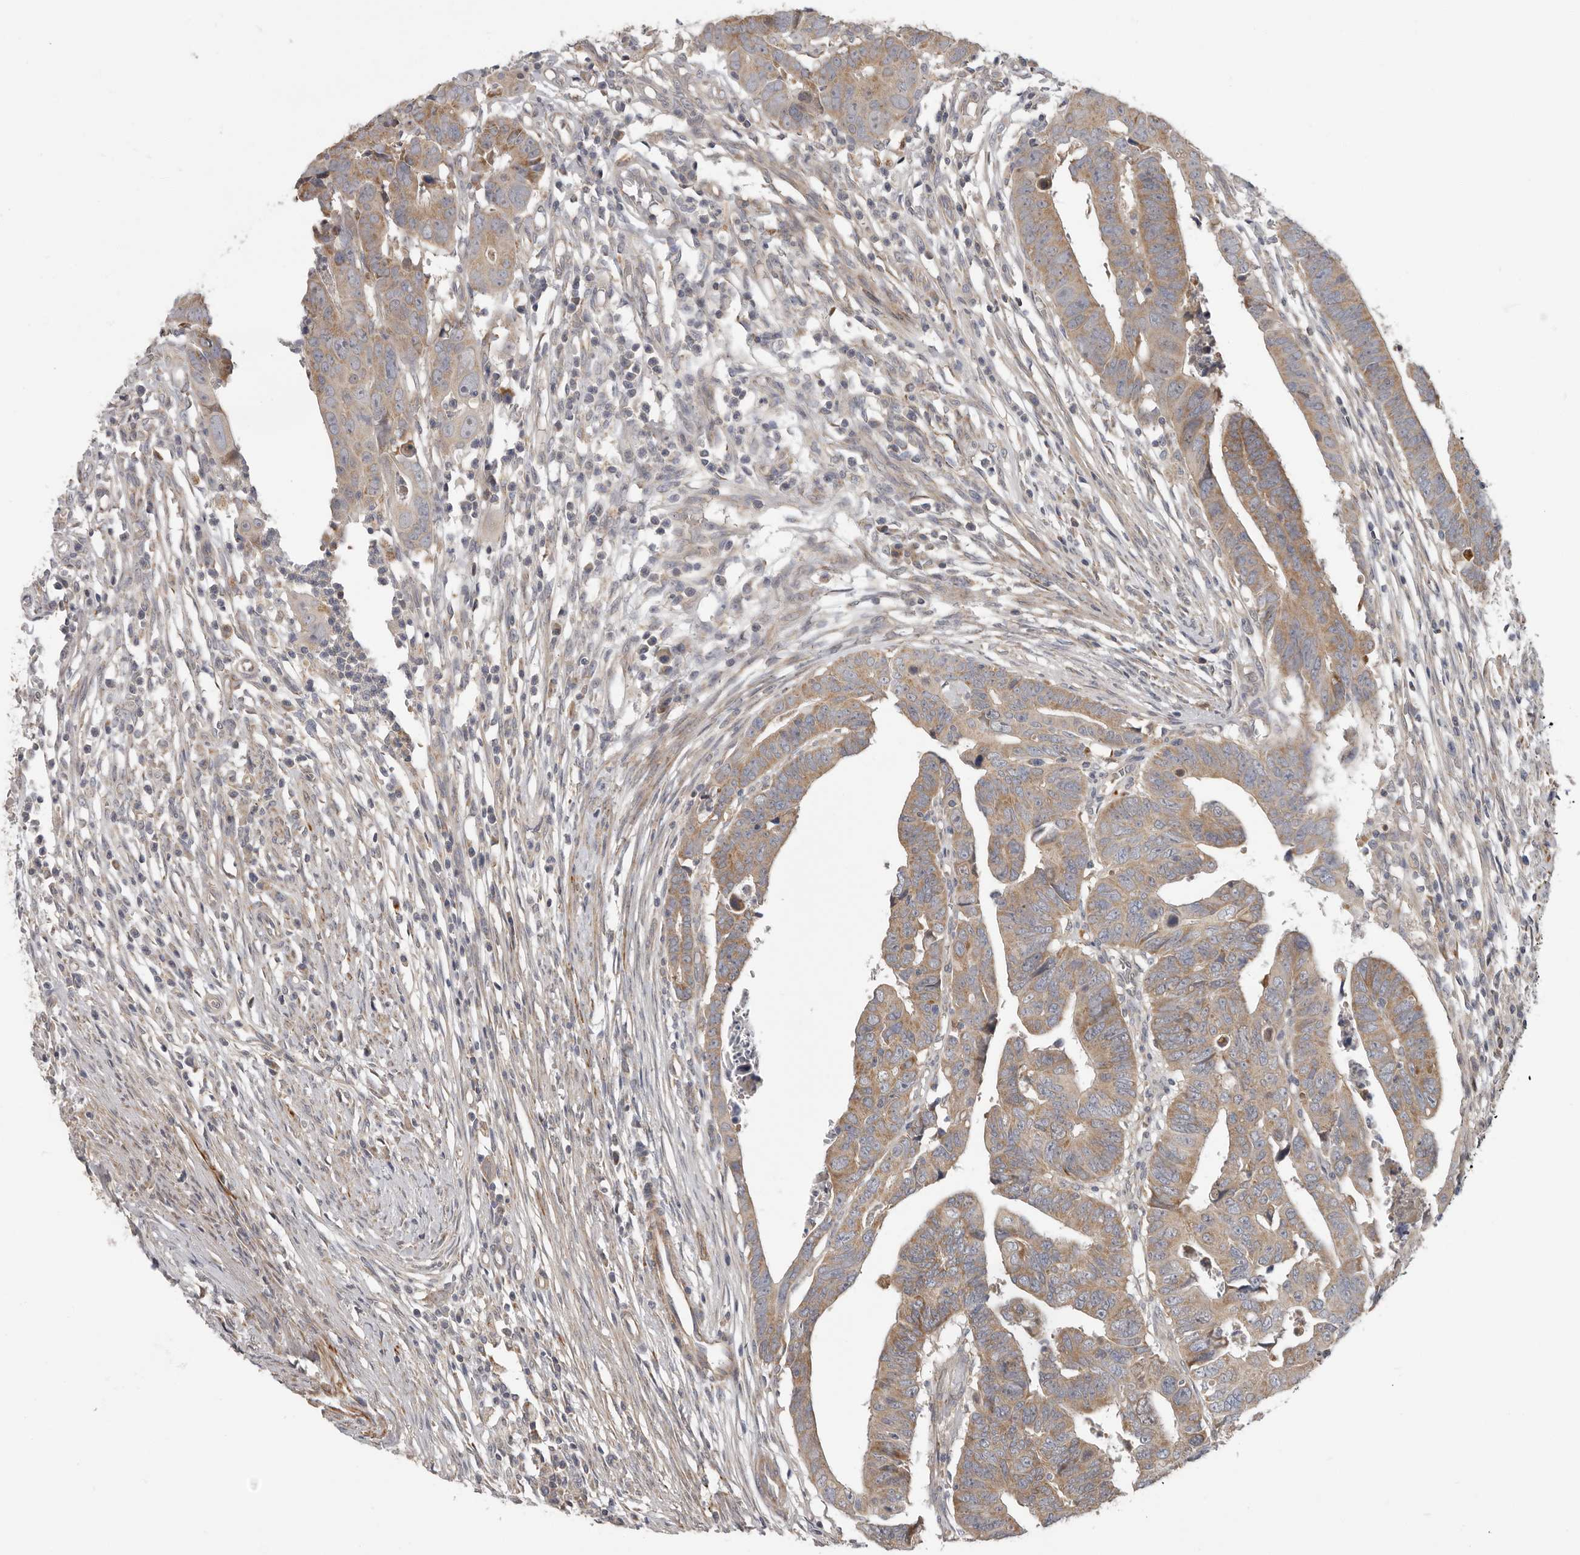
{"staining": {"intensity": "moderate", "quantity": ">75%", "location": "cytoplasmic/membranous"}, "tissue": "colorectal cancer", "cell_type": "Tumor cells", "image_type": "cancer", "snomed": [{"axis": "morphology", "description": "Adenocarcinoma, NOS"}, {"axis": "topography", "description": "Rectum"}], "caption": "Immunohistochemistry (DAB (3,3'-diaminobenzidine)) staining of adenocarcinoma (colorectal) demonstrates moderate cytoplasmic/membranous protein expression in about >75% of tumor cells.", "gene": "UNK", "patient": {"sex": "female", "age": 65}}